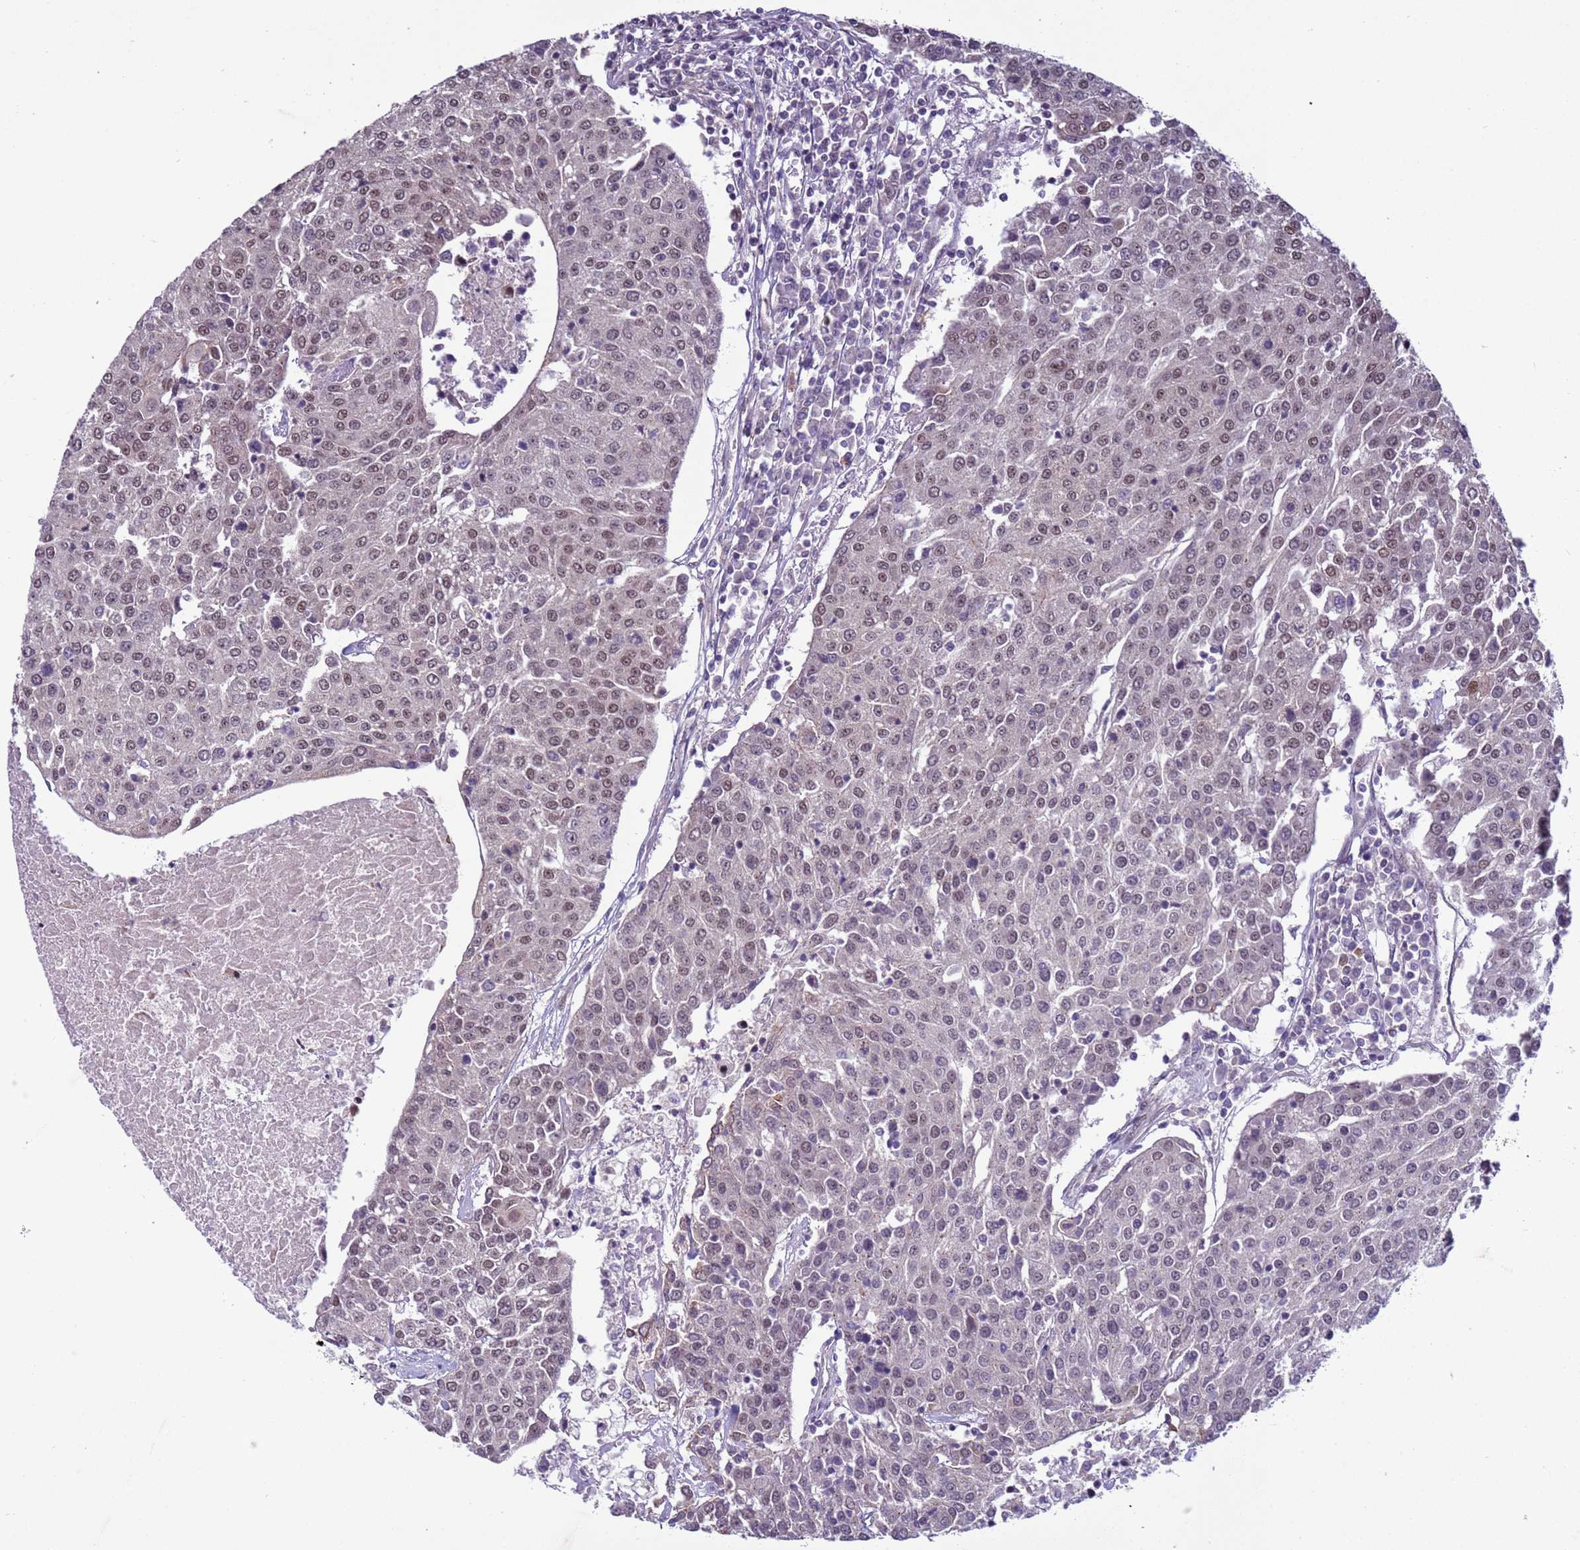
{"staining": {"intensity": "weak", "quantity": "<25%", "location": "nuclear"}, "tissue": "urothelial cancer", "cell_type": "Tumor cells", "image_type": "cancer", "snomed": [{"axis": "morphology", "description": "Urothelial carcinoma, High grade"}, {"axis": "topography", "description": "Urinary bladder"}], "caption": "High magnification brightfield microscopy of urothelial carcinoma (high-grade) stained with DAB (brown) and counterstained with hematoxylin (blue): tumor cells show no significant staining.", "gene": "SHC3", "patient": {"sex": "female", "age": 85}}